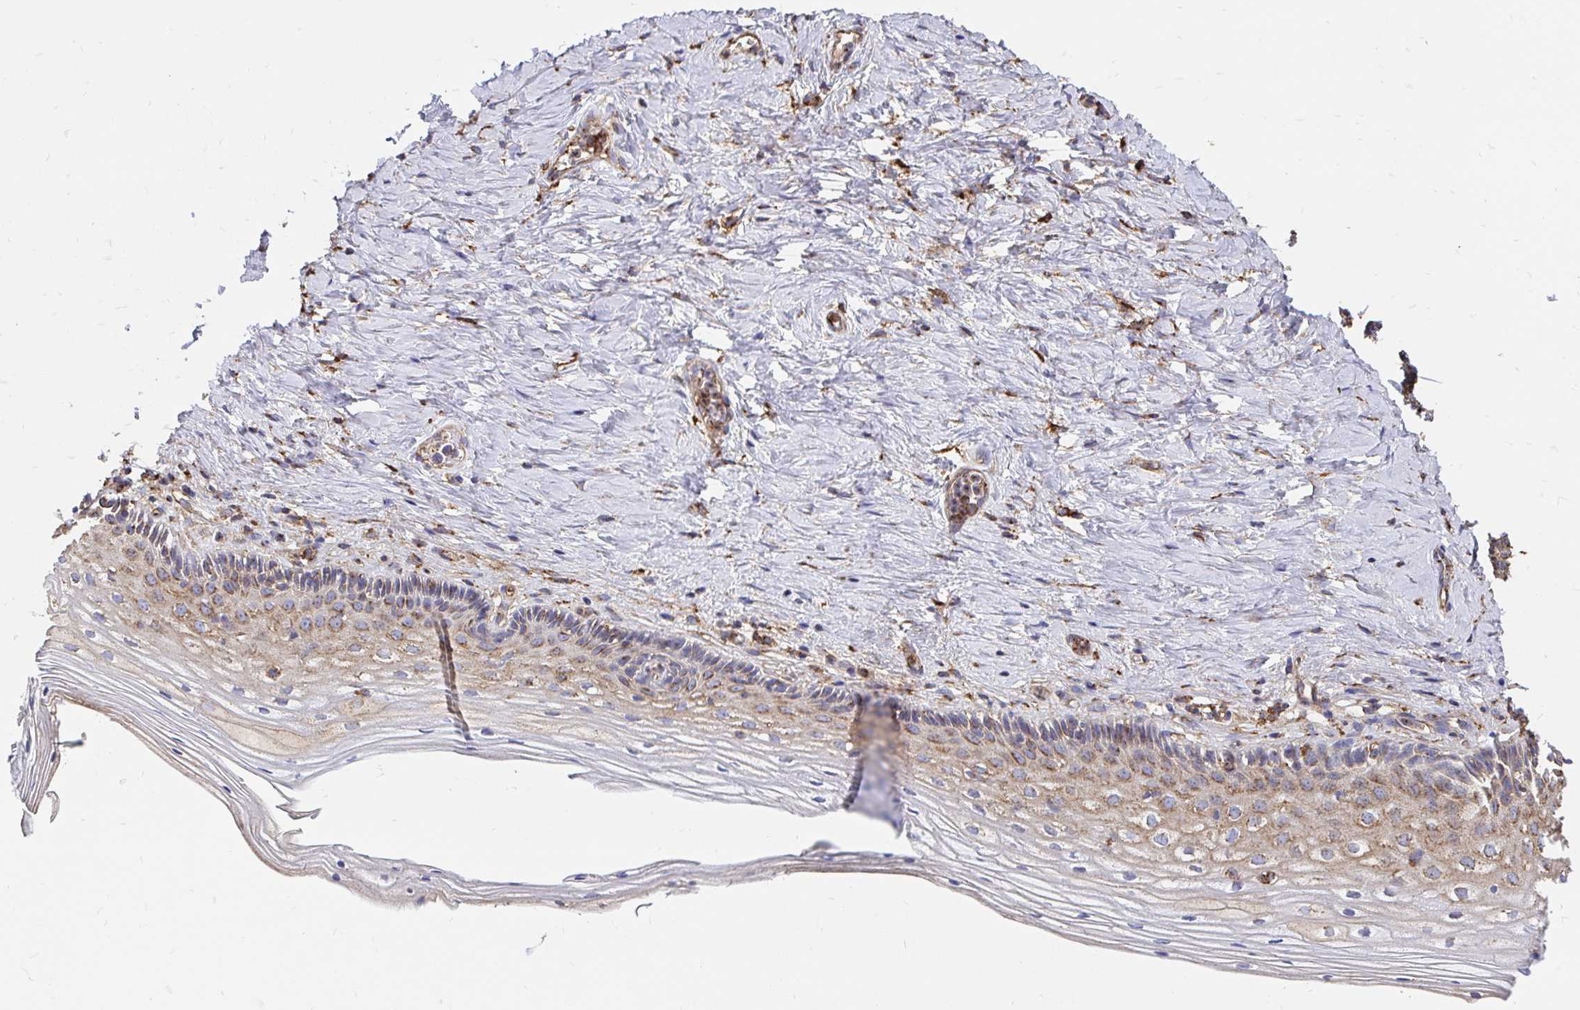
{"staining": {"intensity": "moderate", "quantity": "25%-75%", "location": "cytoplasmic/membranous"}, "tissue": "vagina", "cell_type": "Squamous epithelial cells", "image_type": "normal", "snomed": [{"axis": "morphology", "description": "Normal tissue, NOS"}, {"axis": "topography", "description": "Vagina"}], "caption": "Immunohistochemistry of normal vagina demonstrates medium levels of moderate cytoplasmic/membranous expression in about 25%-75% of squamous epithelial cells. The staining was performed using DAB, with brown indicating positive protein expression. Nuclei are stained blue with hematoxylin.", "gene": "CLTC", "patient": {"sex": "female", "age": 45}}